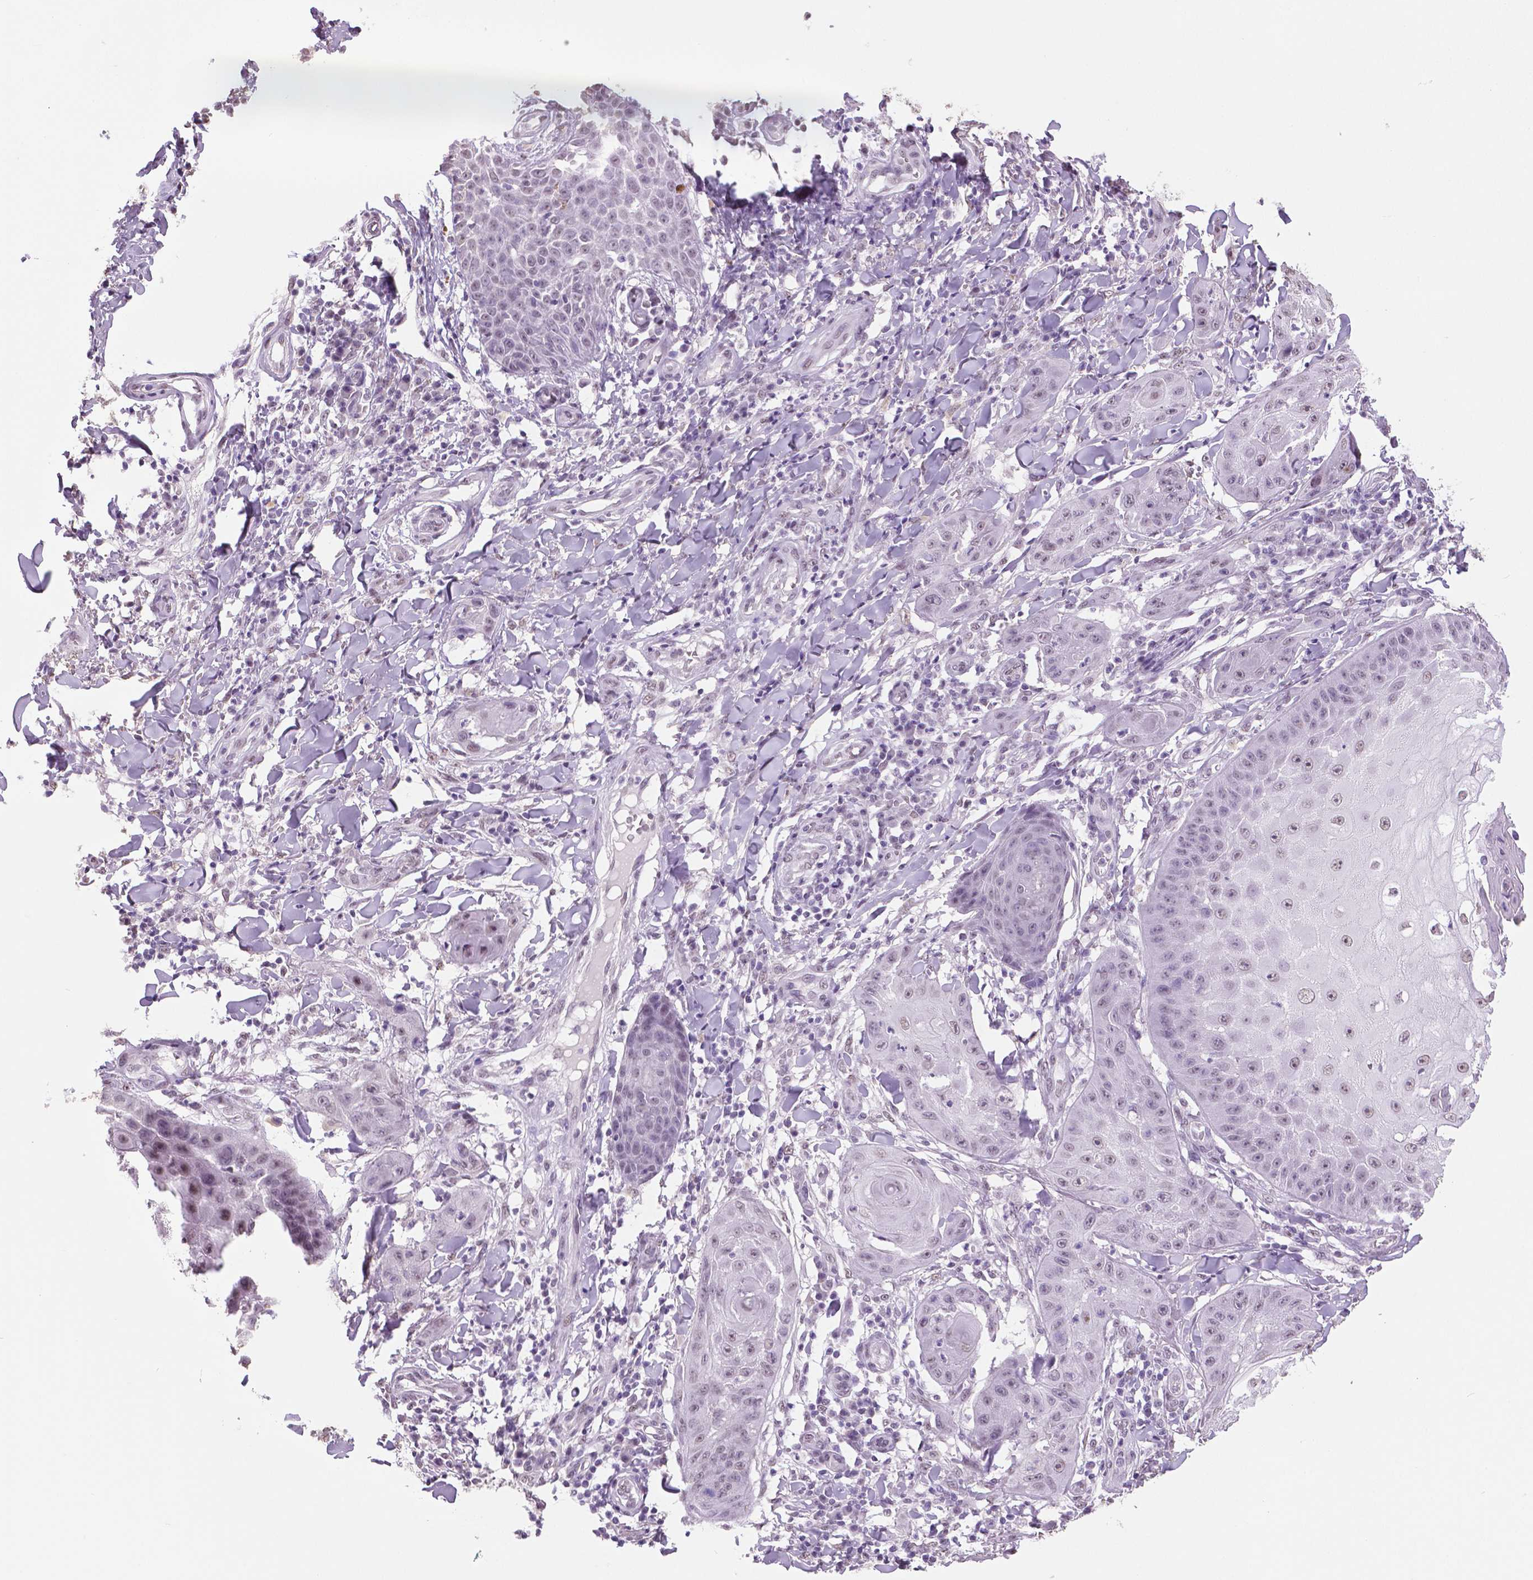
{"staining": {"intensity": "negative", "quantity": "none", "location": "none"}, "tissue": "skin cancer", "cell_type": "Tumor cells", "image_type": "cancer", "snomed": [{"axis": "morphology", "description": "Squamous cell carcinoma, NOS"}, {"axis": "topography", "description": "Skin"}], "caption": "IHC histopathology image of human skin squamous cell carcinoma stained for a protein (brown), which reveals no staining in tumor cells.", "gene": "IGF2BP1", "patient": {"sex": "male", "age": 70}}